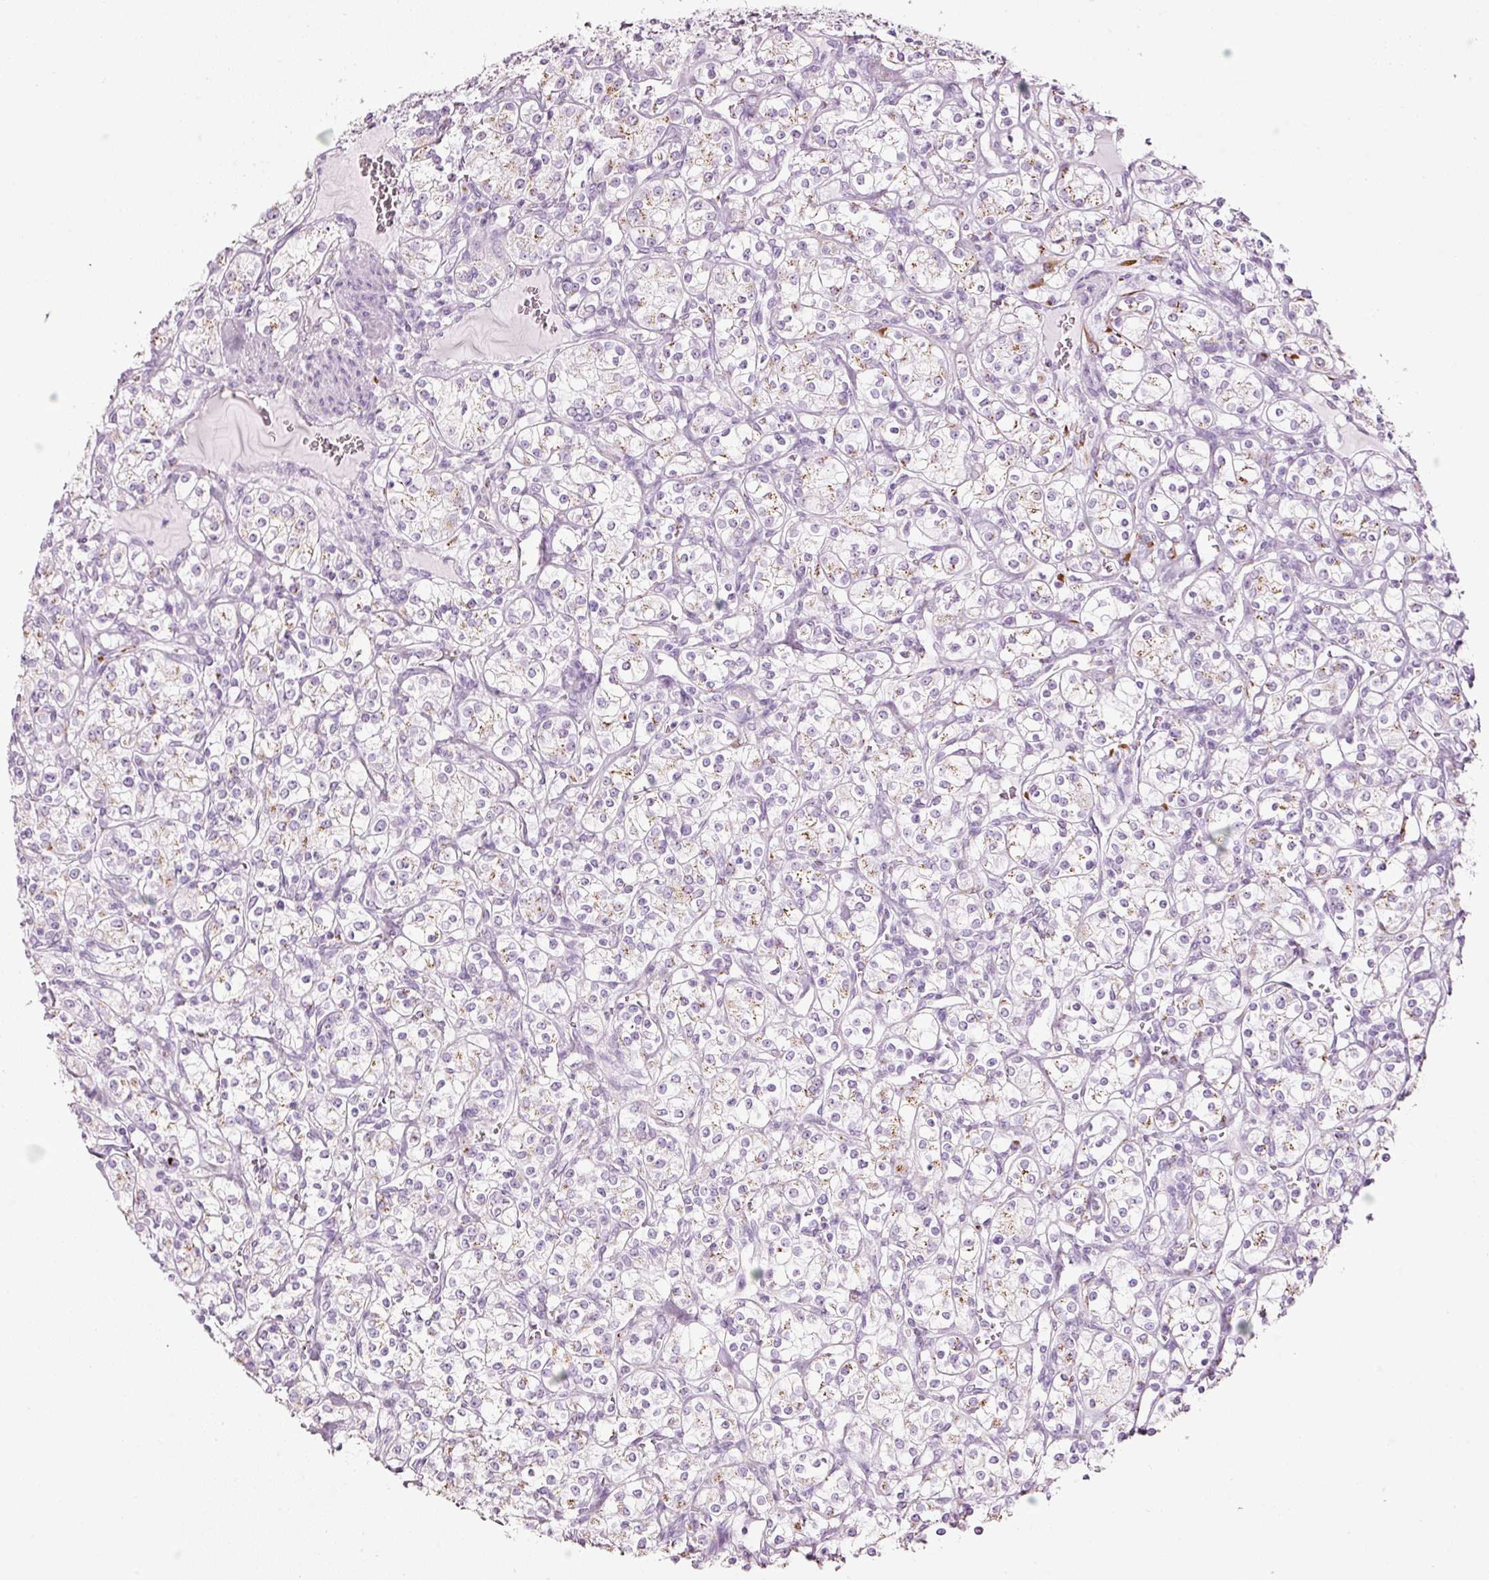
{"staining": {"intensity": "moderate", "quantity": "<25%", "location": "cytoplasmic/membranous"}, "tissue": "renal cancer", "cell_type": "Tumor cells", "image_type": "cancer", "snomed": [{"axis": "morphology", "description": "Adenocarcinoma, NOS"}, {"axis": "topography", "description": "Kidney"}], "caption": "About <25% of tumor cells in adenocarcinoma (renal) show moderate cytoplasmic/membranous protein positivity as visualized by brown immunohistochemical staining.", "gene": "SDF4", "patient": {"sex": "male", "age": 77}}